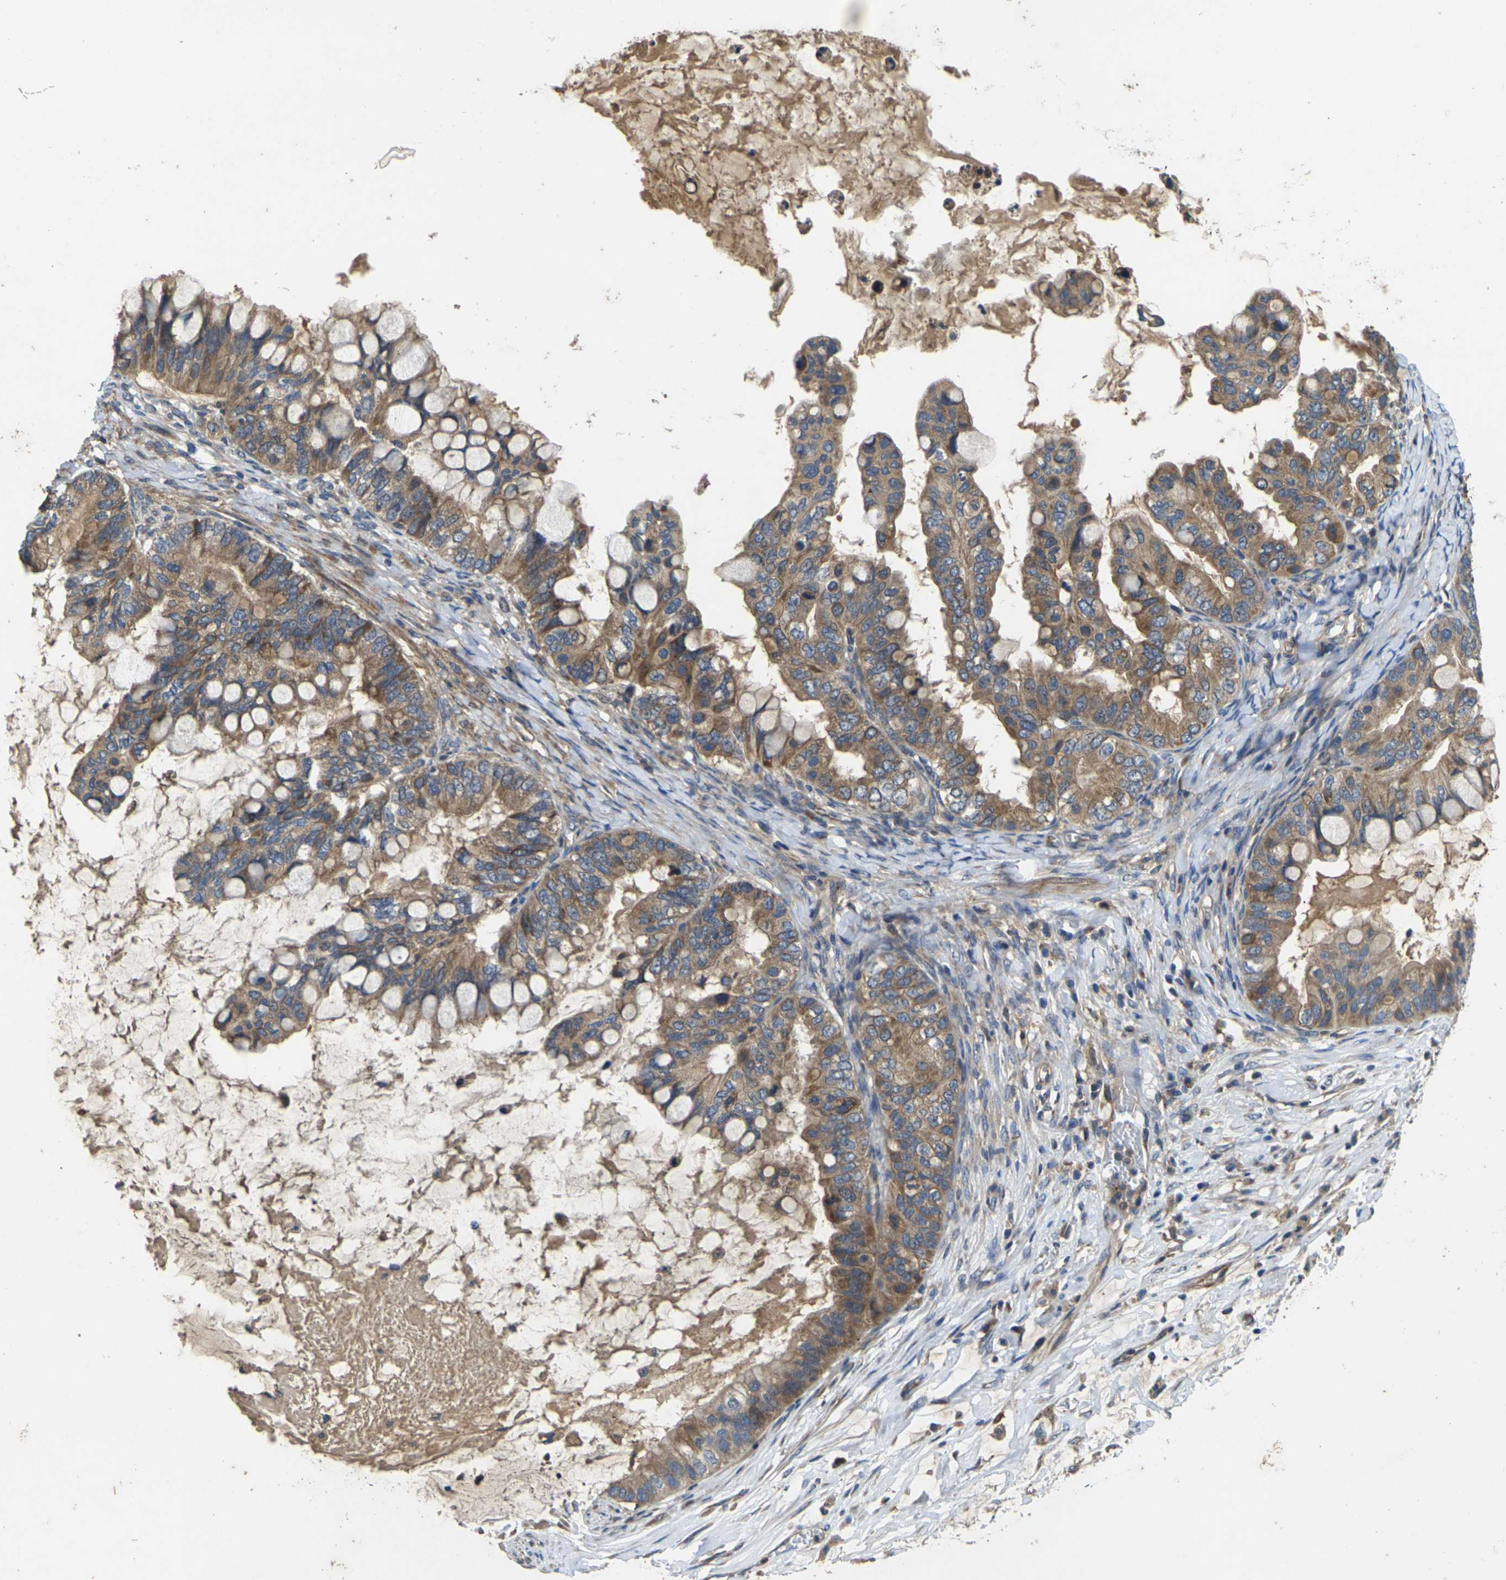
{"staining": {"intensity": "moderate", "quantity": ">75%", "location": "cytoplasmic/membranous"}, "tissue": "ovarian cancer", "cell_type": "Tumor cells", "image_type": "cancer", "snomed": [{"axis": "morphology", "description": "Cystadenocarcinoma, mucinous, NOS"}, {"axis": "topography", "description": "Ovary"}], "caption": "Ovarian cancer (mucinous cystadenocarcinoma) stained for a protein demonstrates moderate cytoplasmic/membranous positivity in tumor cells.", "gene": "KIF1B", "patient": {"sex": "female", "age": 80}}